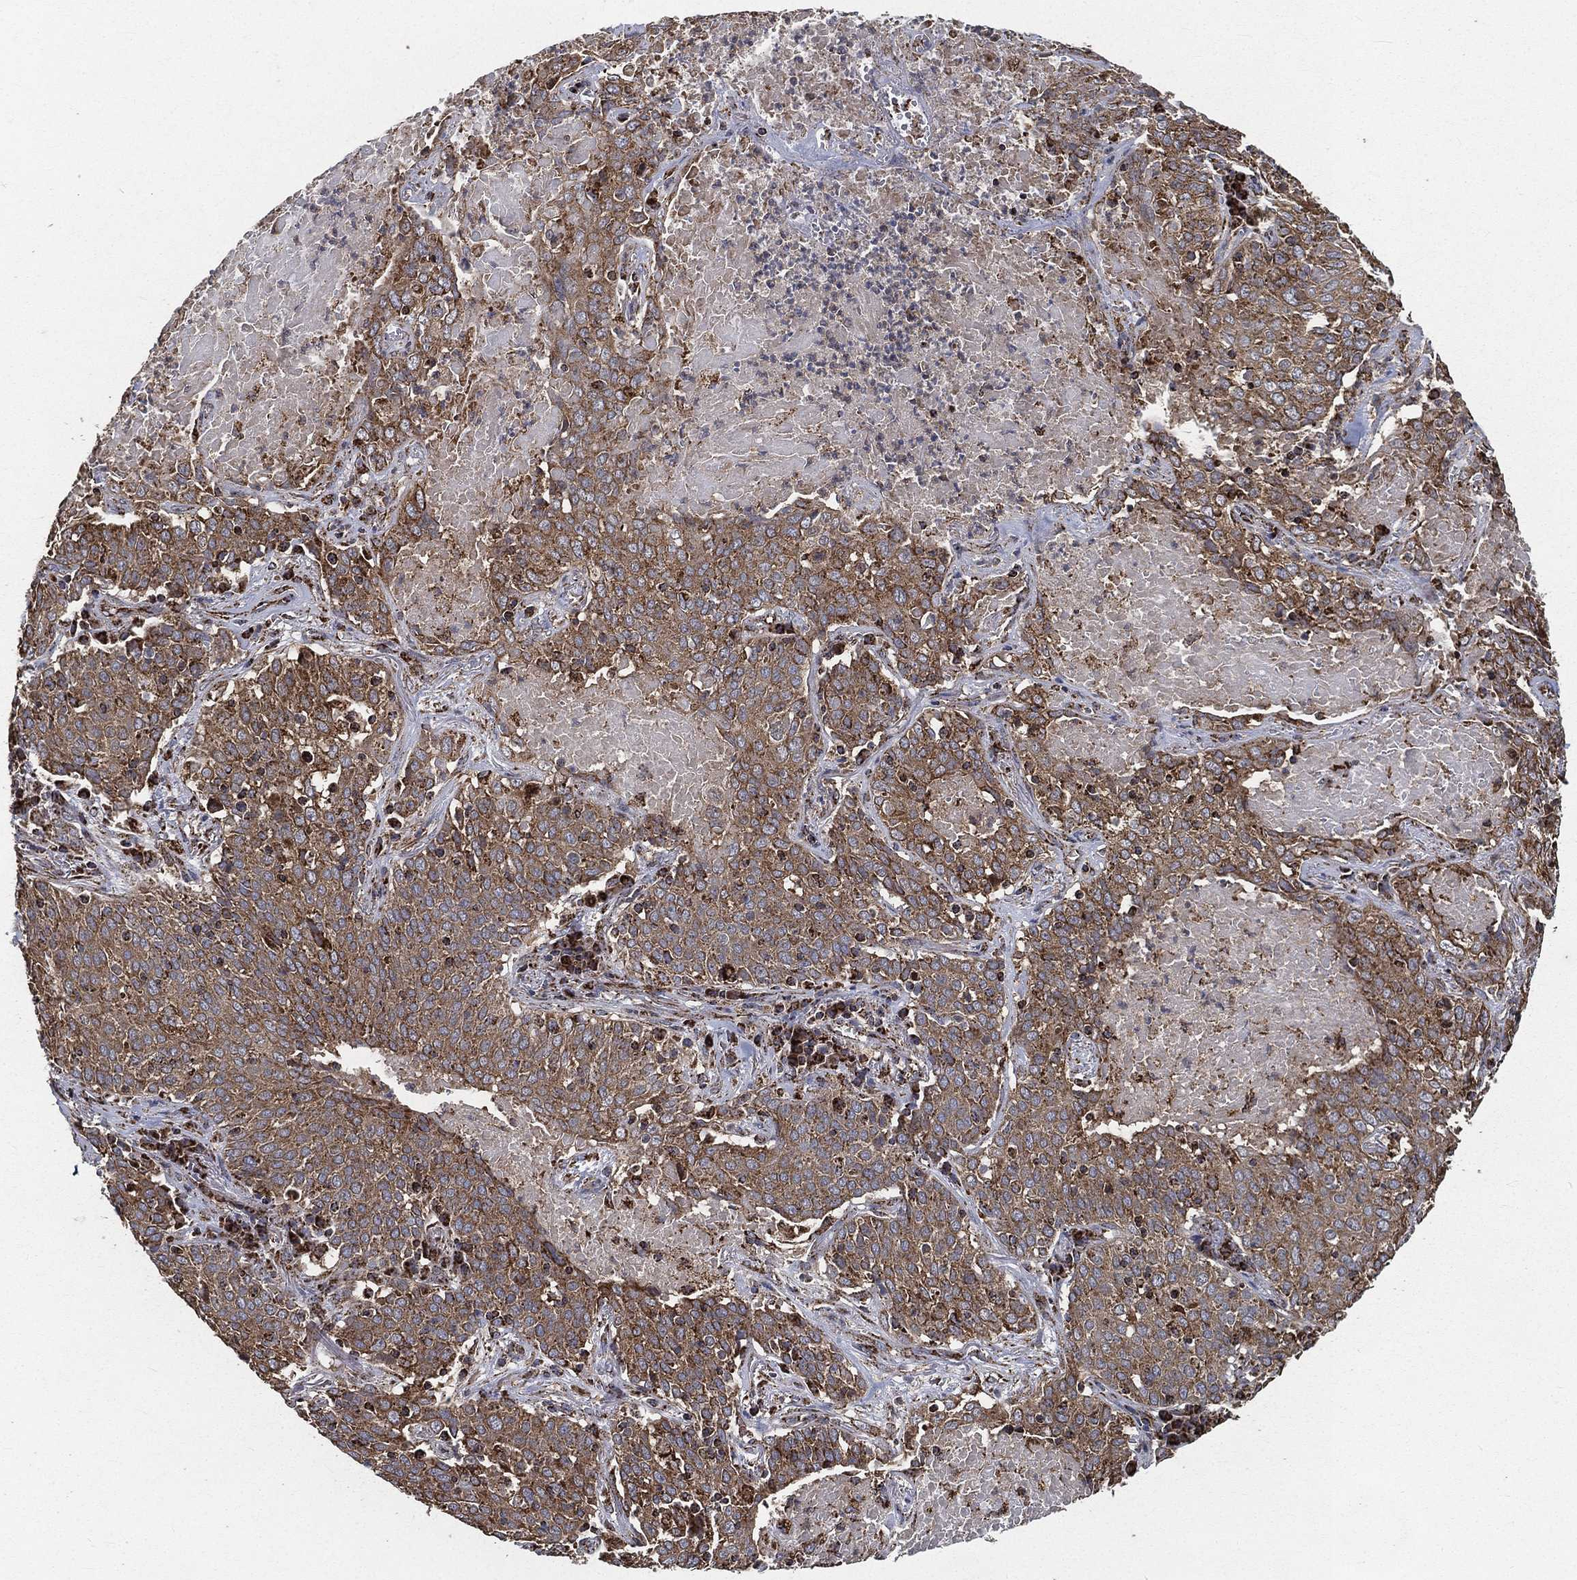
{"staining": {"intensity": "moderate", "quantity": ">75%", "location": "cytoplasmic/membranous"}, "tissue": "lung cancer", "cell_type": "Tumor cells", "image_type": "cancer", "snomed": [{"axis": "morphology", "description": "Squamous cell carcinoma, NOS"}, {"axis": "topography", "description": "Lung"}], "caption": "Lung cancer tissue demonstrates moderate cytoplasmic/membranous expression in about >75% of tumor cells Using DAB (3,3'-diaminobenzidine) (brown) and hematoxylin (blue) stains, captured at high magnification using brightfield microscopy.", "gene": "SLC38A7", "patient": {"sex": "male", "age": 82}}